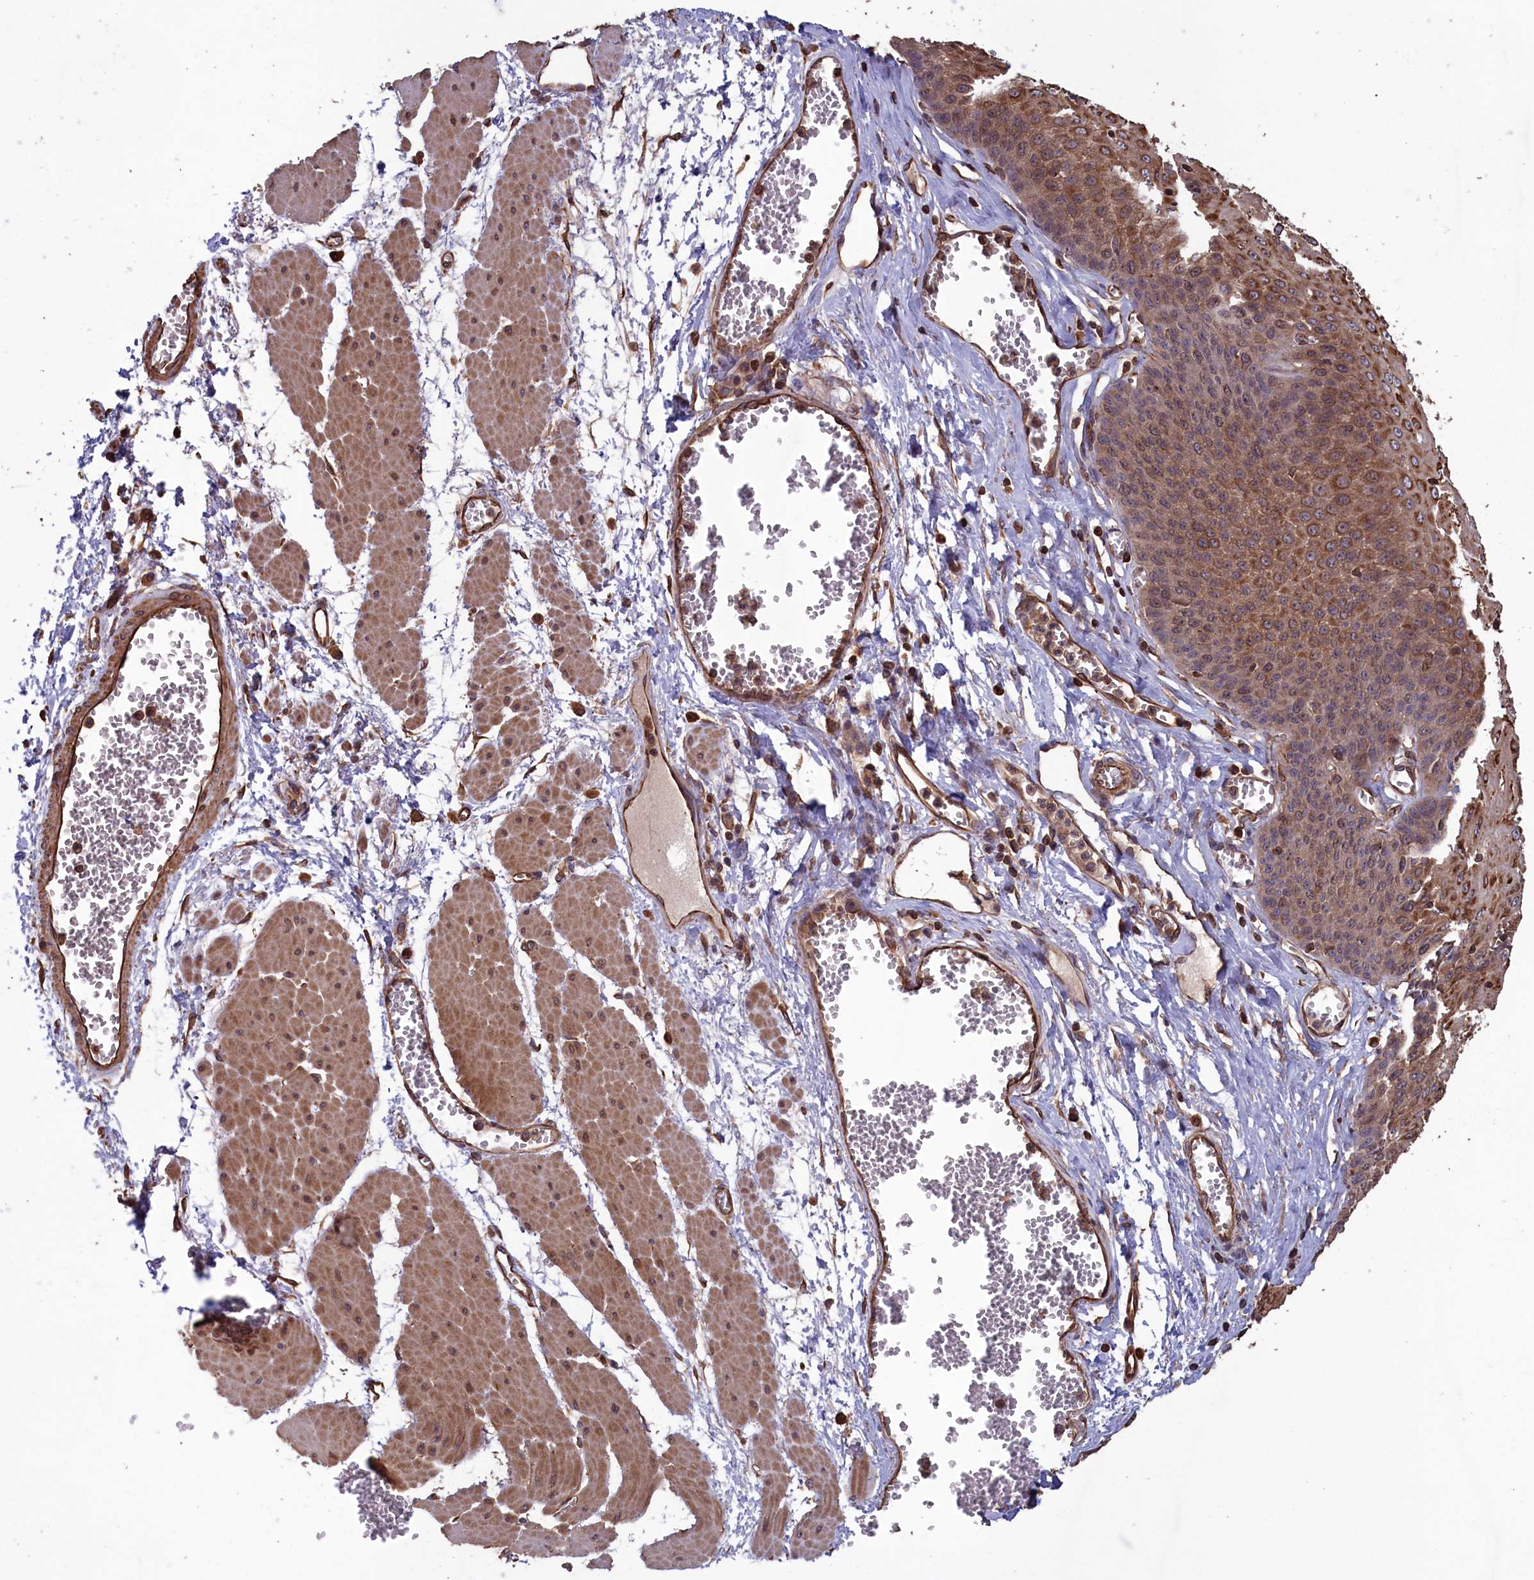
{"staining": {"intensity": "moderate", "quantity": ">75%", "location": "cytoplasmic/membranous"}, "tissue": "esophagus", "cell_type": "Squamous epithelial cells", "image_type": "normal", "snomed": [{"axis": "morphology", "description": "Normal tissue, NOS"}, {"axis": "topography", "description": "Esophagus"}], "caption": "DAB (3,3'-diaminobenzidine) immunohistochemical staining of benign esophagus displays moderate cytoplasmic/membranous protein positivity in about >75% of squamous epithelial cells. Using DAB (brown) and hematoxylin (blue) stains, captured at high magnification using brightfield microscopy.", "gene": "DAPK3", "patient": {"sex": "male", "age": 60}}